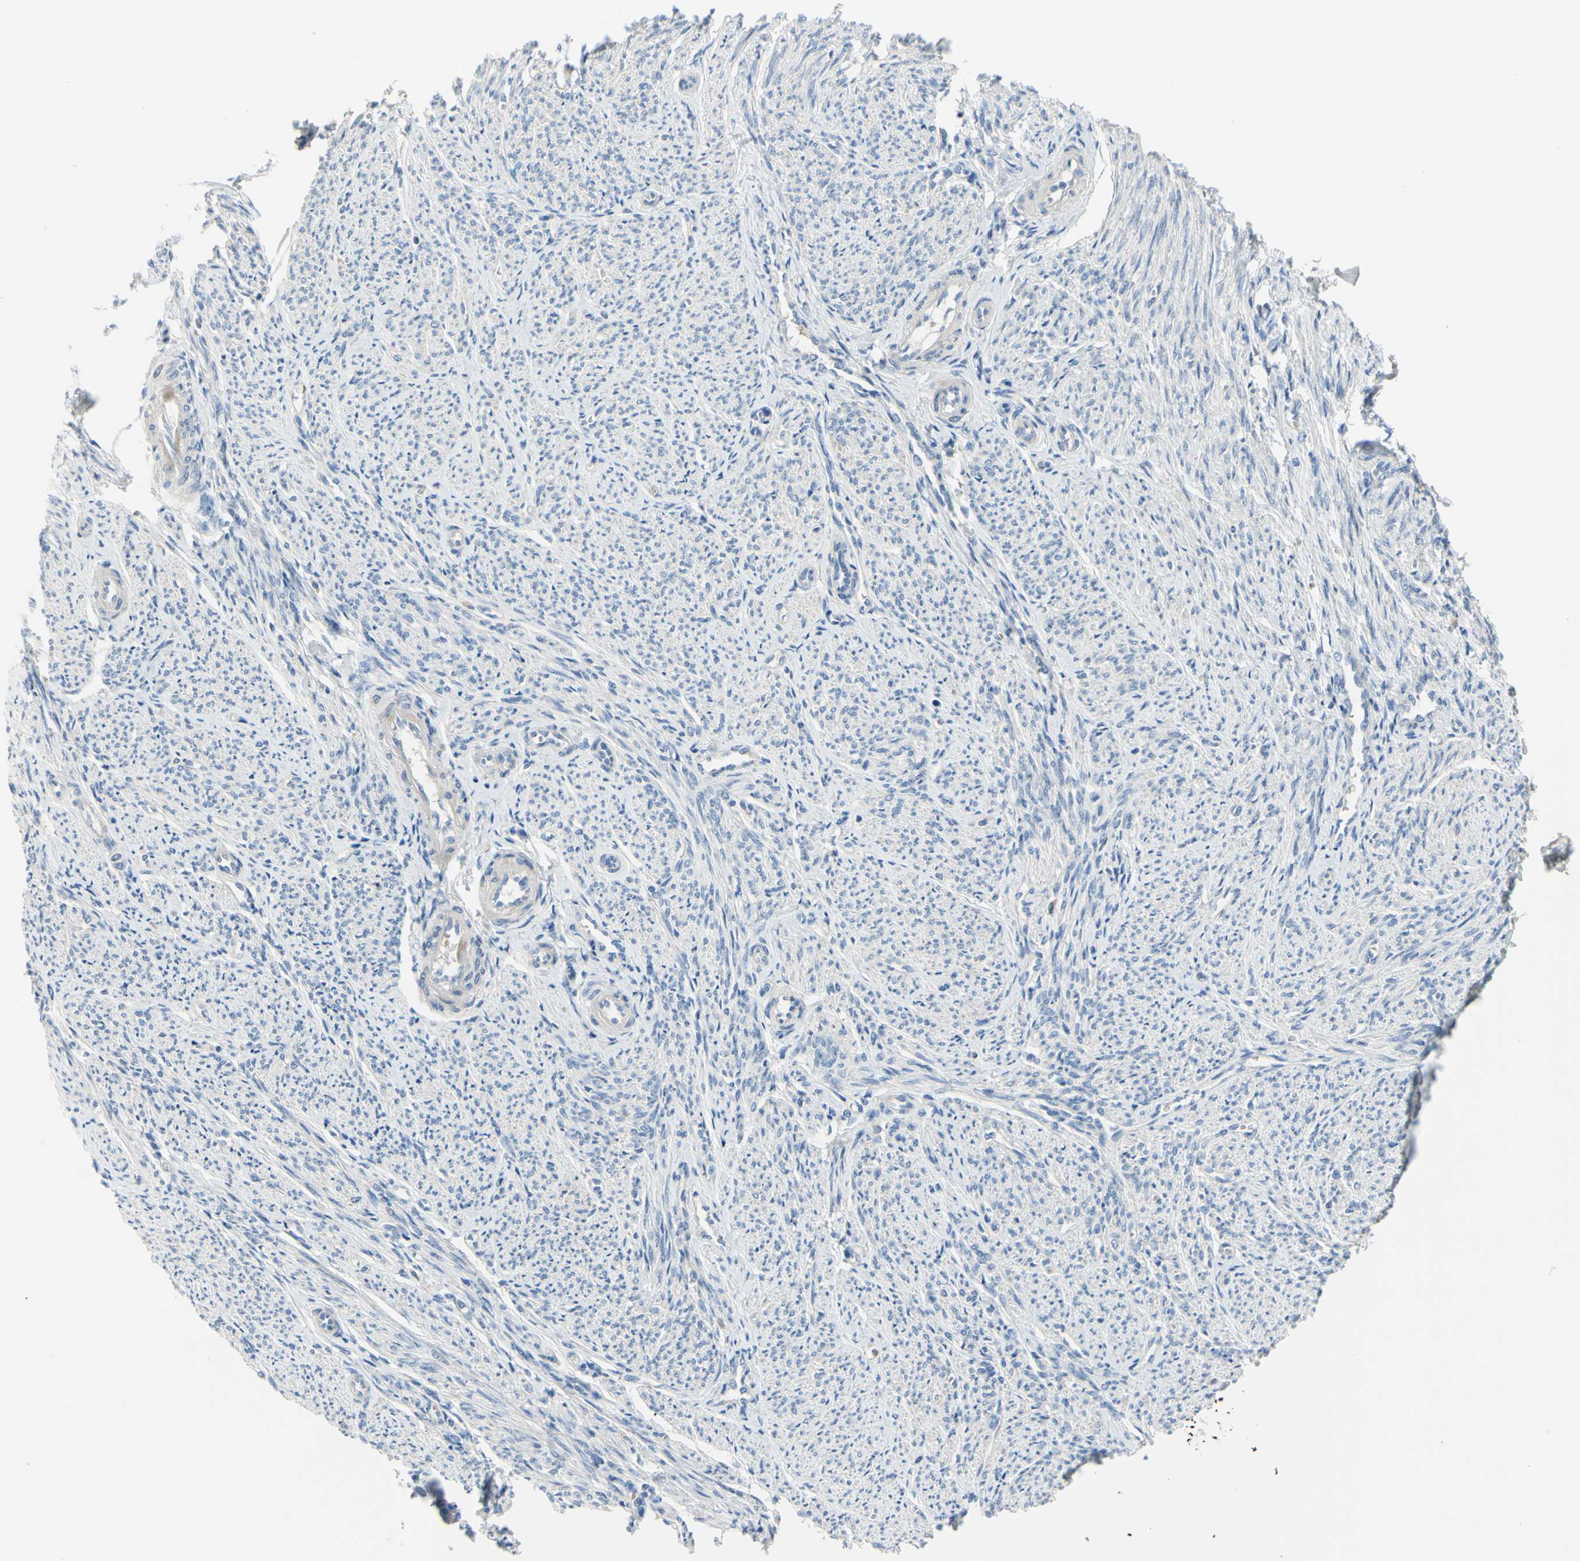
{"staining": {"intensity": "negative", "quantity": "none", "location": "none"}, "tissue": "smooth muscle", "cell_type": "Smooth muscle cells", "image_type": "normal", "snomed": [{"axis": "morphology", "description": "Normal tissue, NOS"}, {"axis": "topography", "description": "Smooth muscle"}], "caption": "Immunohistochemical staining of unremarkable human smooth muscle demonstrates no significant positivity in smooth muscle cells. The staining was performed using DAB (3,3'-diaminobenzidine) to visualize the protein expression in brown, while the nuclei were stained in blue with hematoxylin (Magnification: 20x).", "gene": "TMEM59L", "patient": {"sex": "female", "age": 65}}